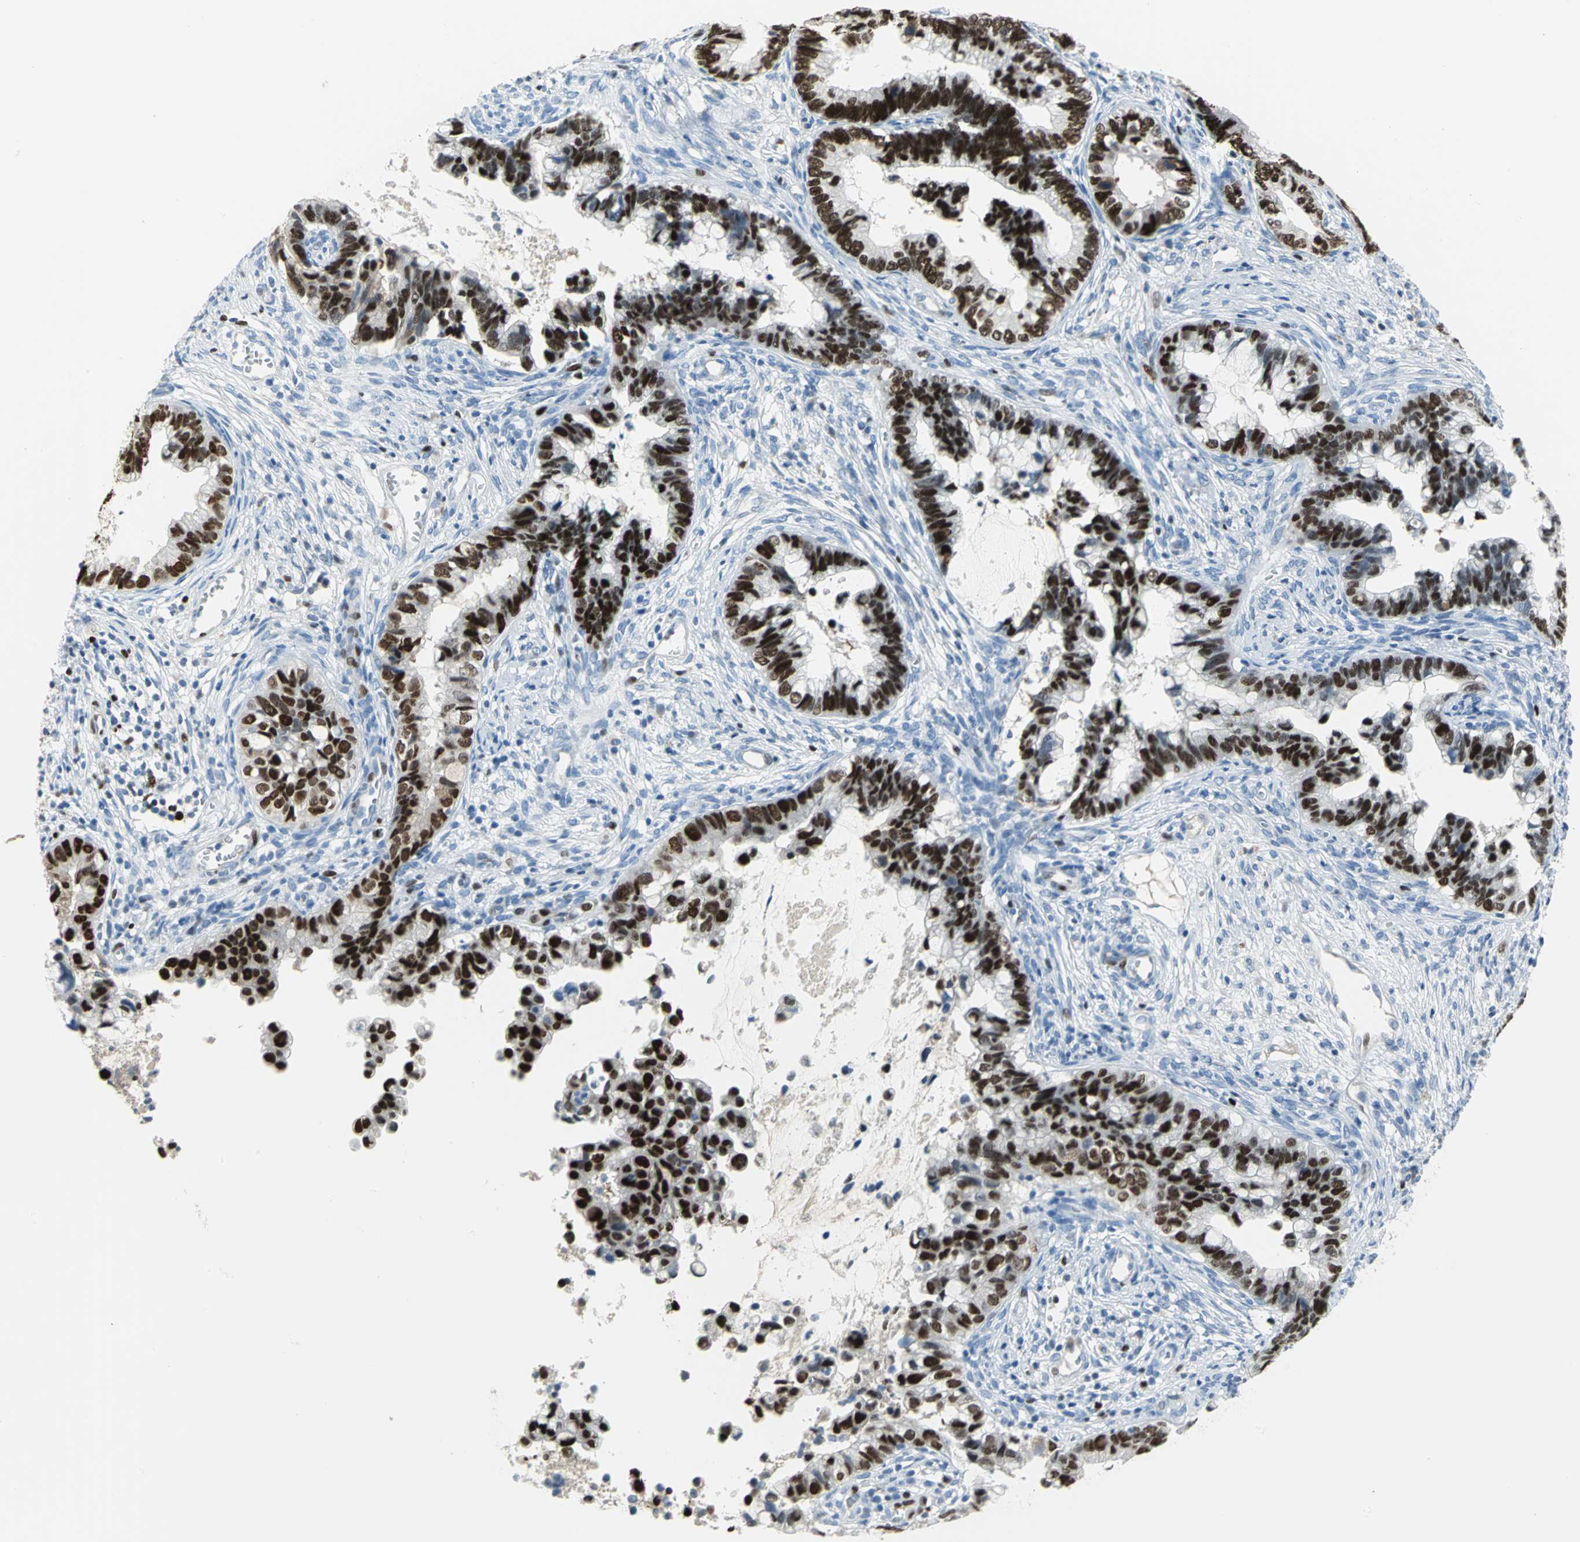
{"staining": {"intensity": "strong", "quantity": ">75%", "location": "nuclear"}, "tissue": "cervical cancer", "cell_type": "Tumor cells", "image_type": "cancer", "snomed": [{"axis": "morphology", "description": "Adenocarcinoma, NOS"}, {"axis": "topography", "description": "Cervix"}], "caption": "A brown stain labels strong nuclear expression of a protein in cervical cancer tumor cells.", "gene": "MCM4", "patient": {"sex": "female", "age": 44}}